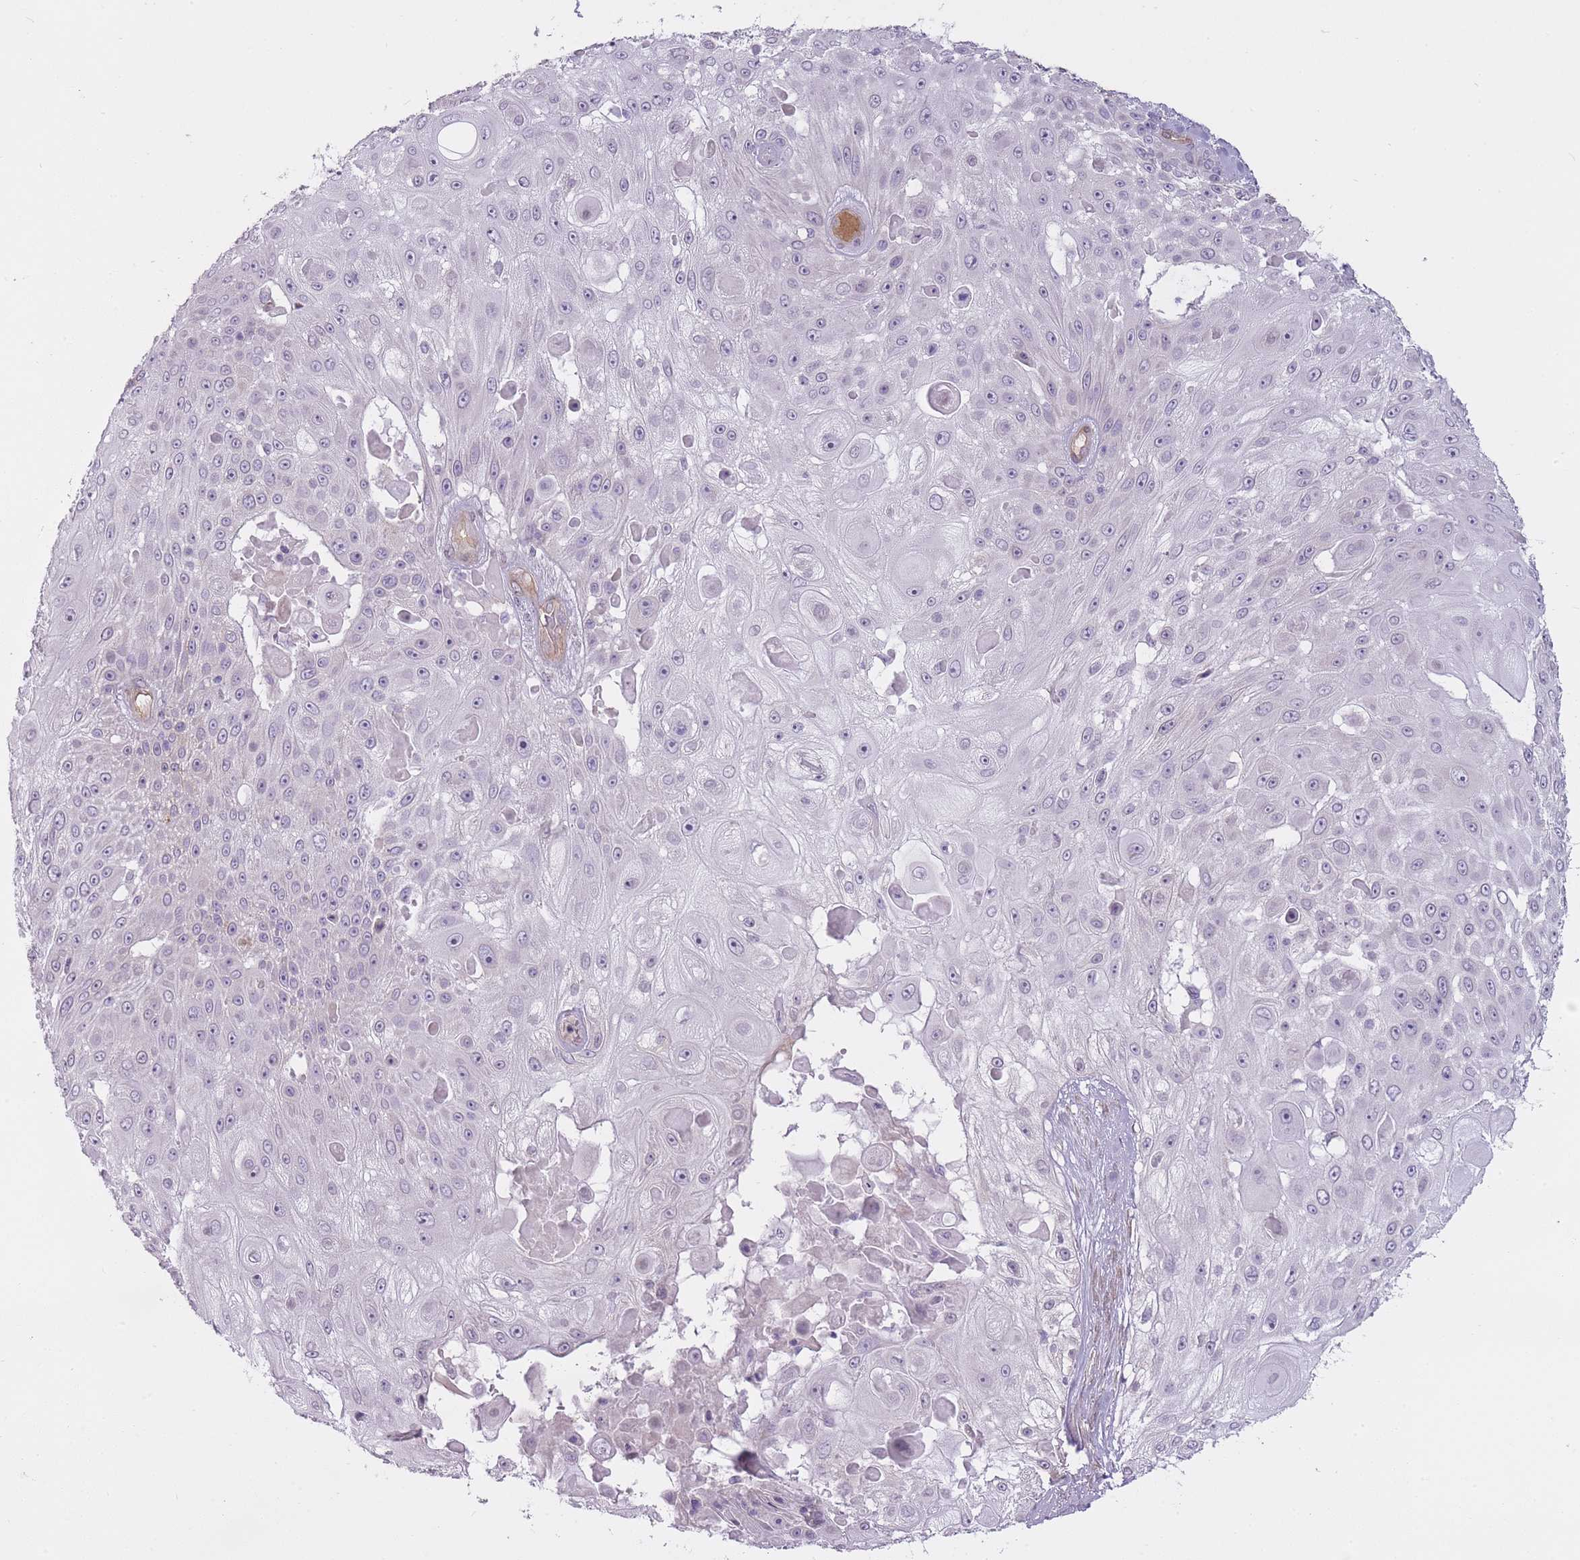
{"staining": {"intensity": "negative", "quantity": "none", "location": "none"}, "tissue": "skin cancer", "cell_type": "Tumor cells", "image_type": "cancer", "snomed": [{"axis": "morphology", "description": "Squamous cell carcinoma, NOS"}, {"axis": "topography", "description": "Skin"}], "caption": "Skin squamous cell carcinoma was stained to show a protein in brown. There is no significant staining in tumor cells.", "gene": "PGRMC2", "patient": {"sex": "female", "age": 86}}